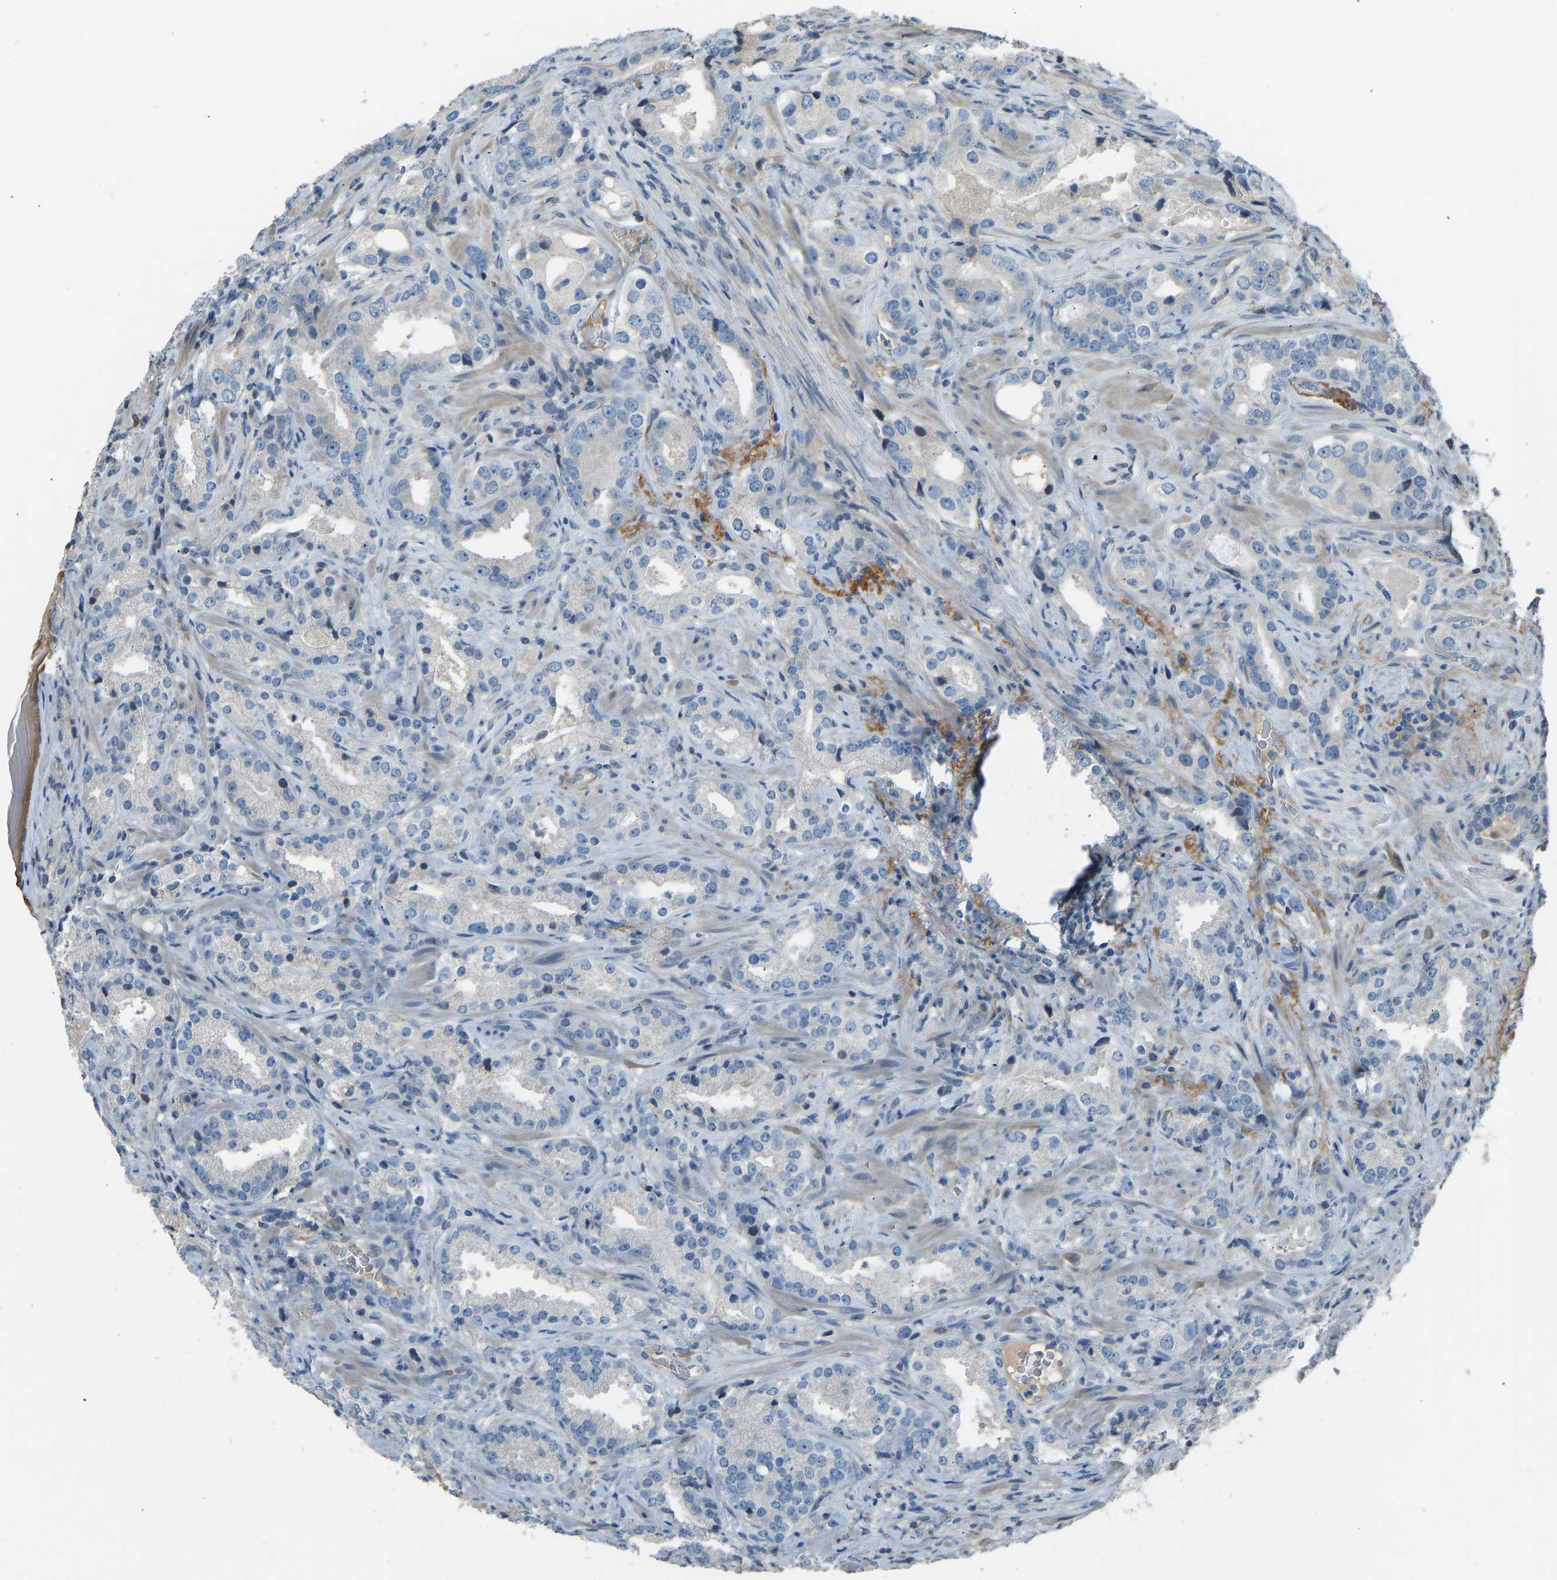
{"staining": {"intensity": "negative", "quantity": "none", "location": "none"}, "tissue": "prostate cancer", "cell_type": "Tumor cells", "image_type": "cancer", "snomed": [{"axis": "morphology", "description": "Adenocarcinoma, High grade"}, {"axis": "topography", "description": "Prostate"}], "caption": "Tumor cells show no significant positivity in prostate cancer.", "gene": "FBLN2", "patient": {"sex": "male", "age": 63}}